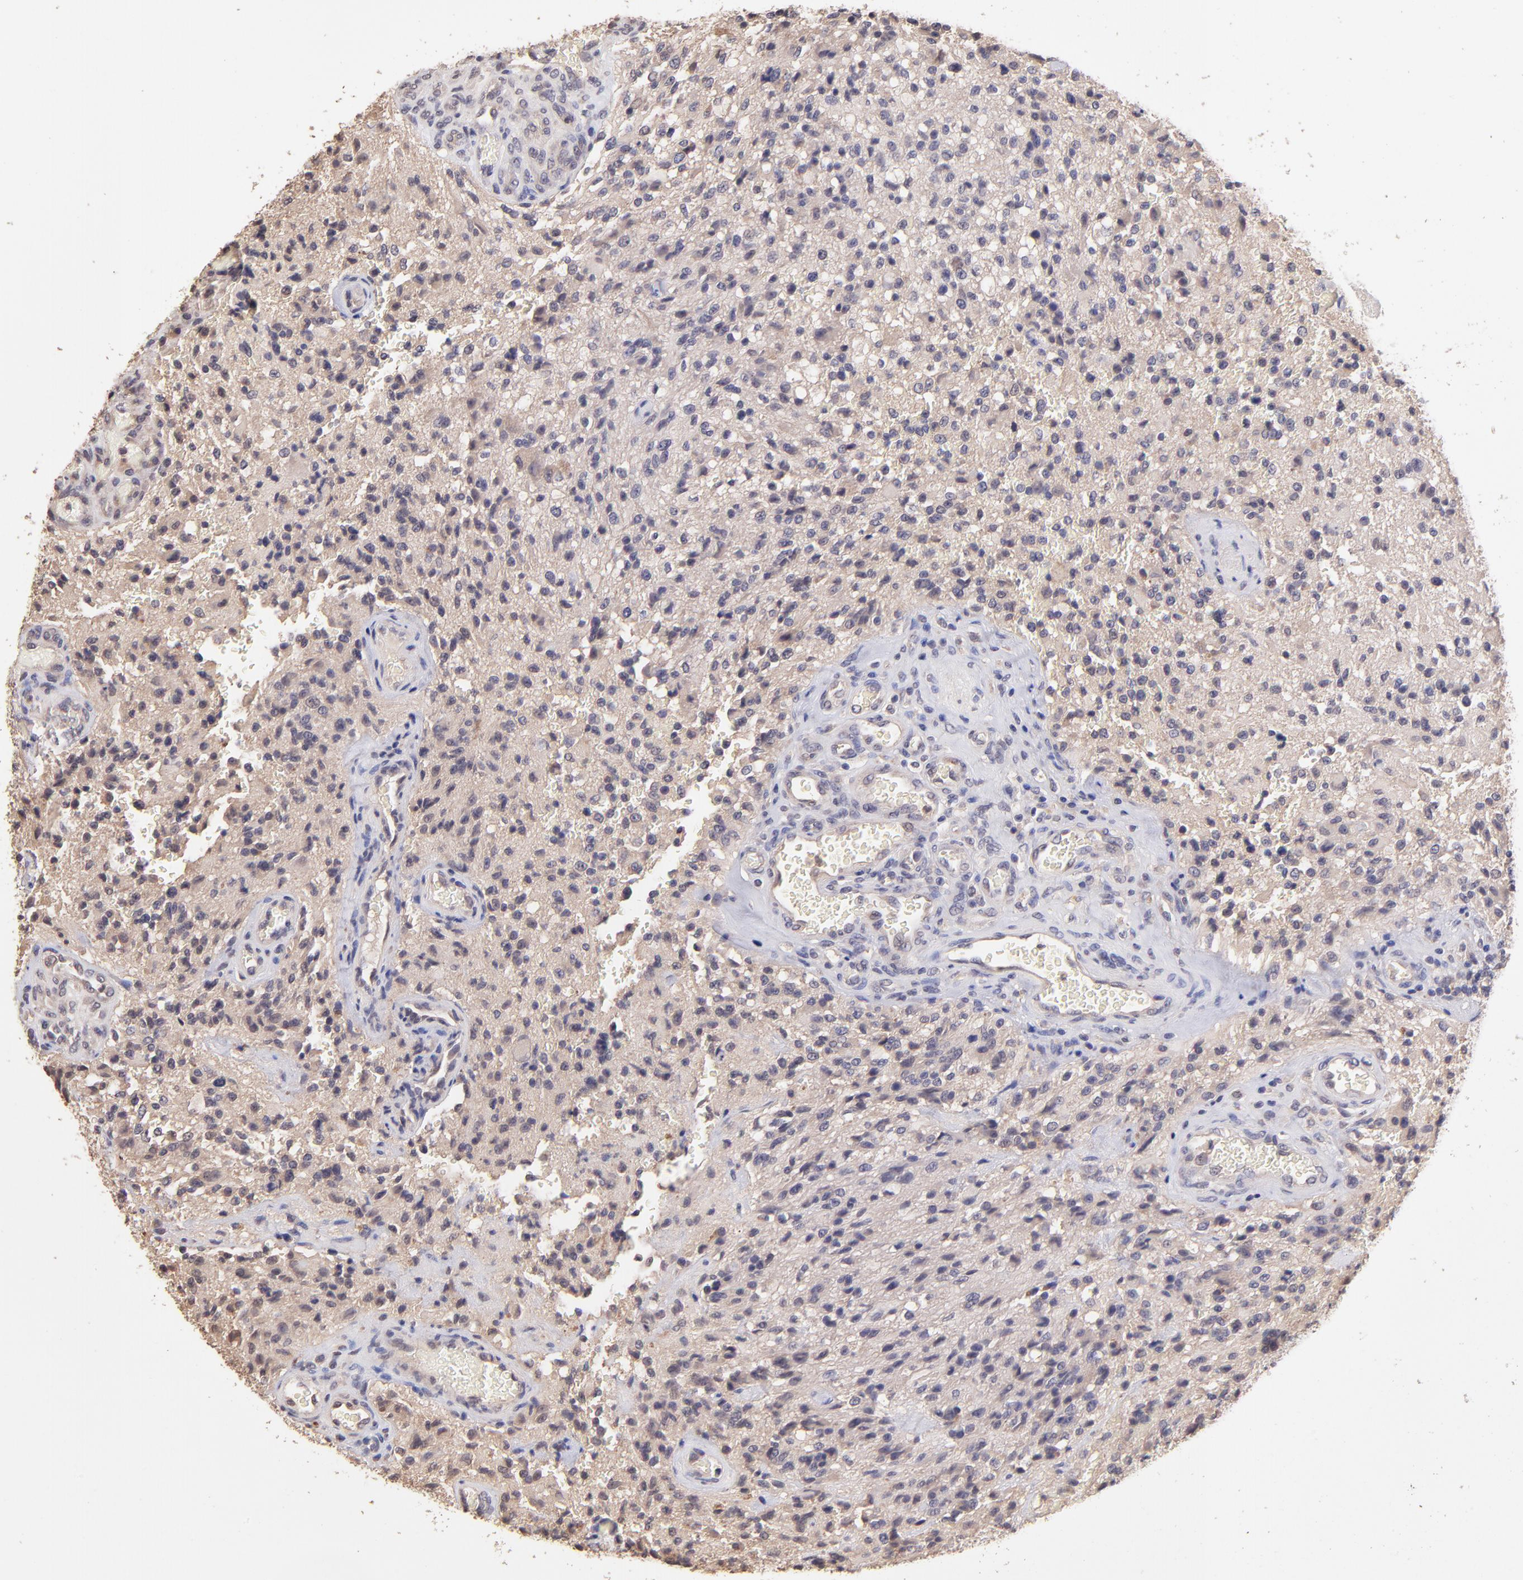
{"staining": {"intensity": "negative", "quantity": "none", "location": "none"}, "tissue": "glioma", "cell_type": "Tumor cells", "image_type": "cancer", "snomed": [{"axis": "morphology", "description": "Normal tissue, NOS"}, {"axis": "morphology", "description": "Glioma, malignant, High grade"}, {"axis": "topography", "description": "Cerebral cortex"}], "caption": "This is a micrograph of immunohistochemistry staining of high-grade glioma (malignant), which shows no staining in tumor cells.", "gene": "RNASEL", "patient": {"sex": "male", "age": 56}}